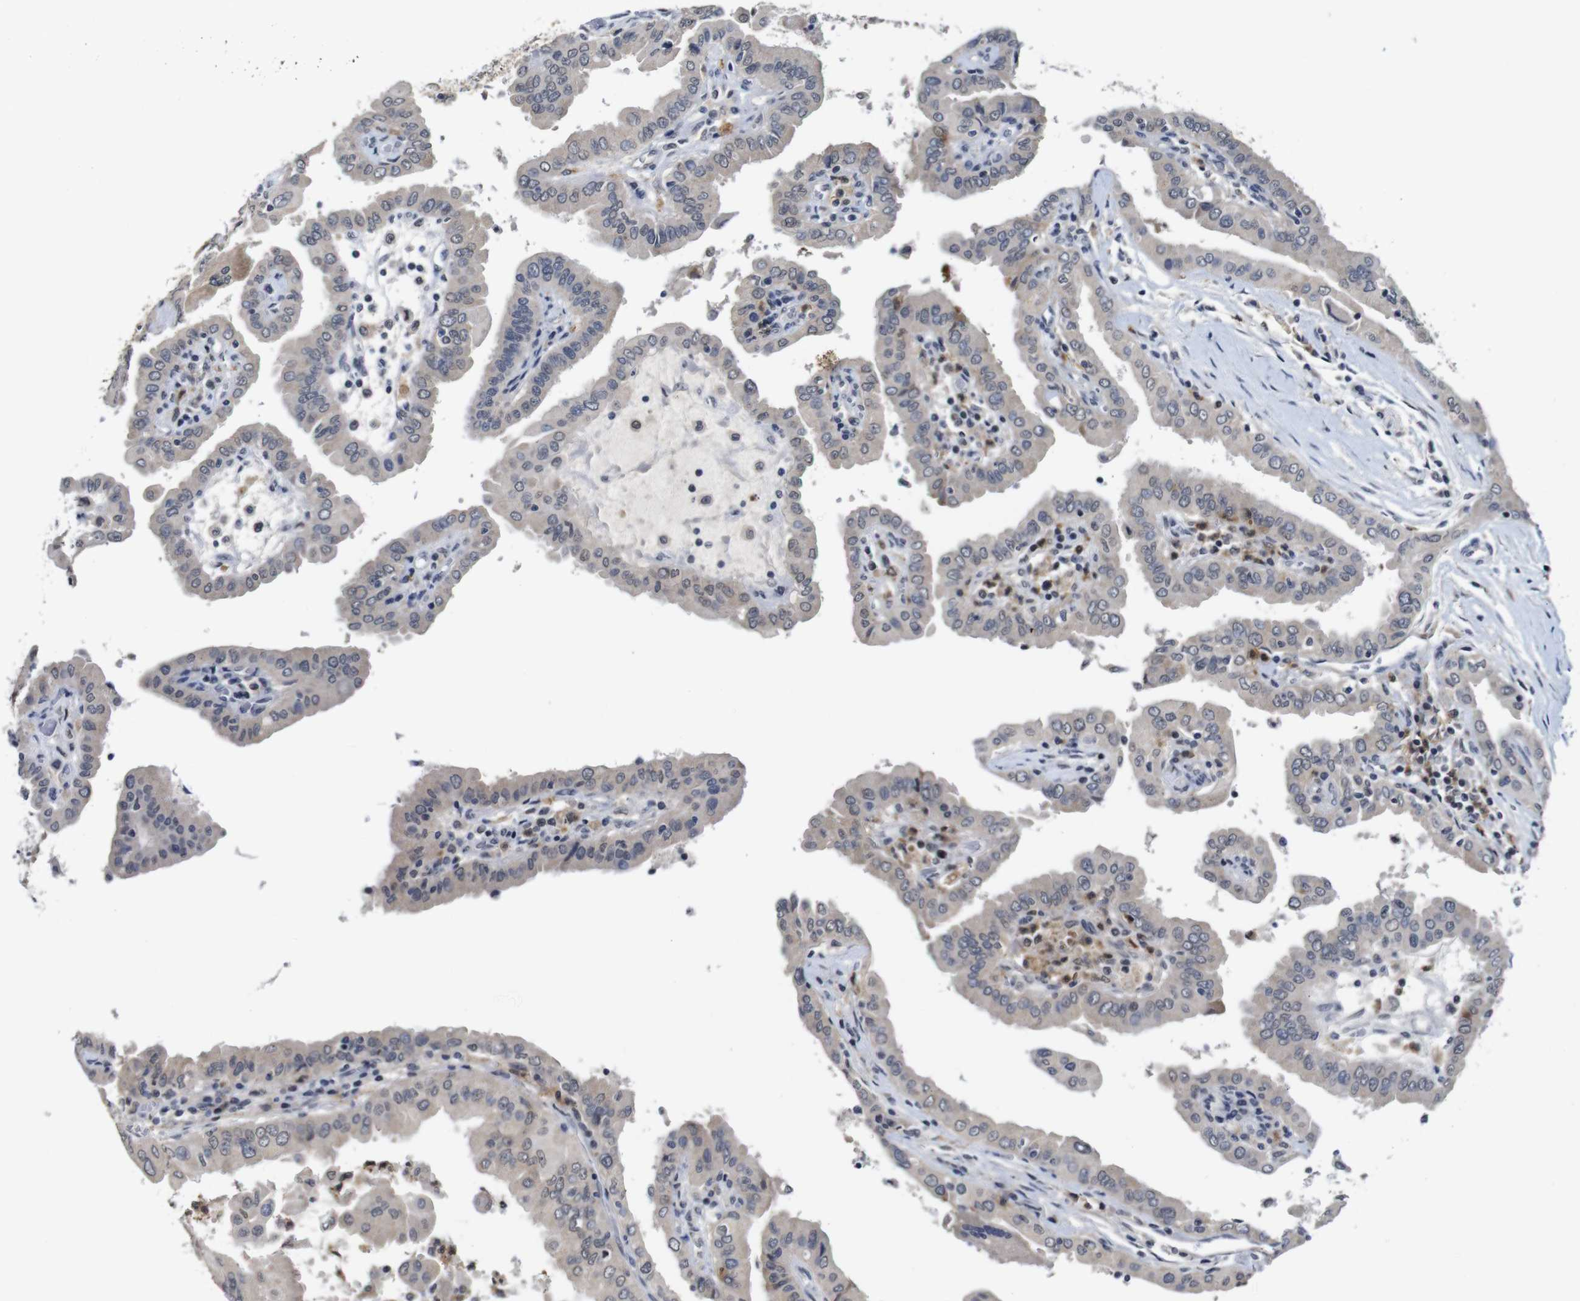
{"staining": {"intensity": "weak", "quantity": ">75%", "location": "cytoplasmic/membranous"}, "tissue": "thyroid cancer", "cell_type": "Tumor cells", "image_type": "cancer", "snomed": [{"axis": "morphology", "description": "Papillary adenocarcinoma, NOS"}, {"axis": "topography", "description": "Thyroid gland"}], "caption": "High-power microscopy captured an immunohistochemistry image of thyroid cancer (papillary adenocarcinoma), revealing weak cytoplasmic/membranous positivity in approximately >75% of tumor cells. Immunohistochemistry stains the protein in brown and the nuclei are stained blue.", "gene": "NTRK3", "patient": {"sex": "male", "age": 33}}